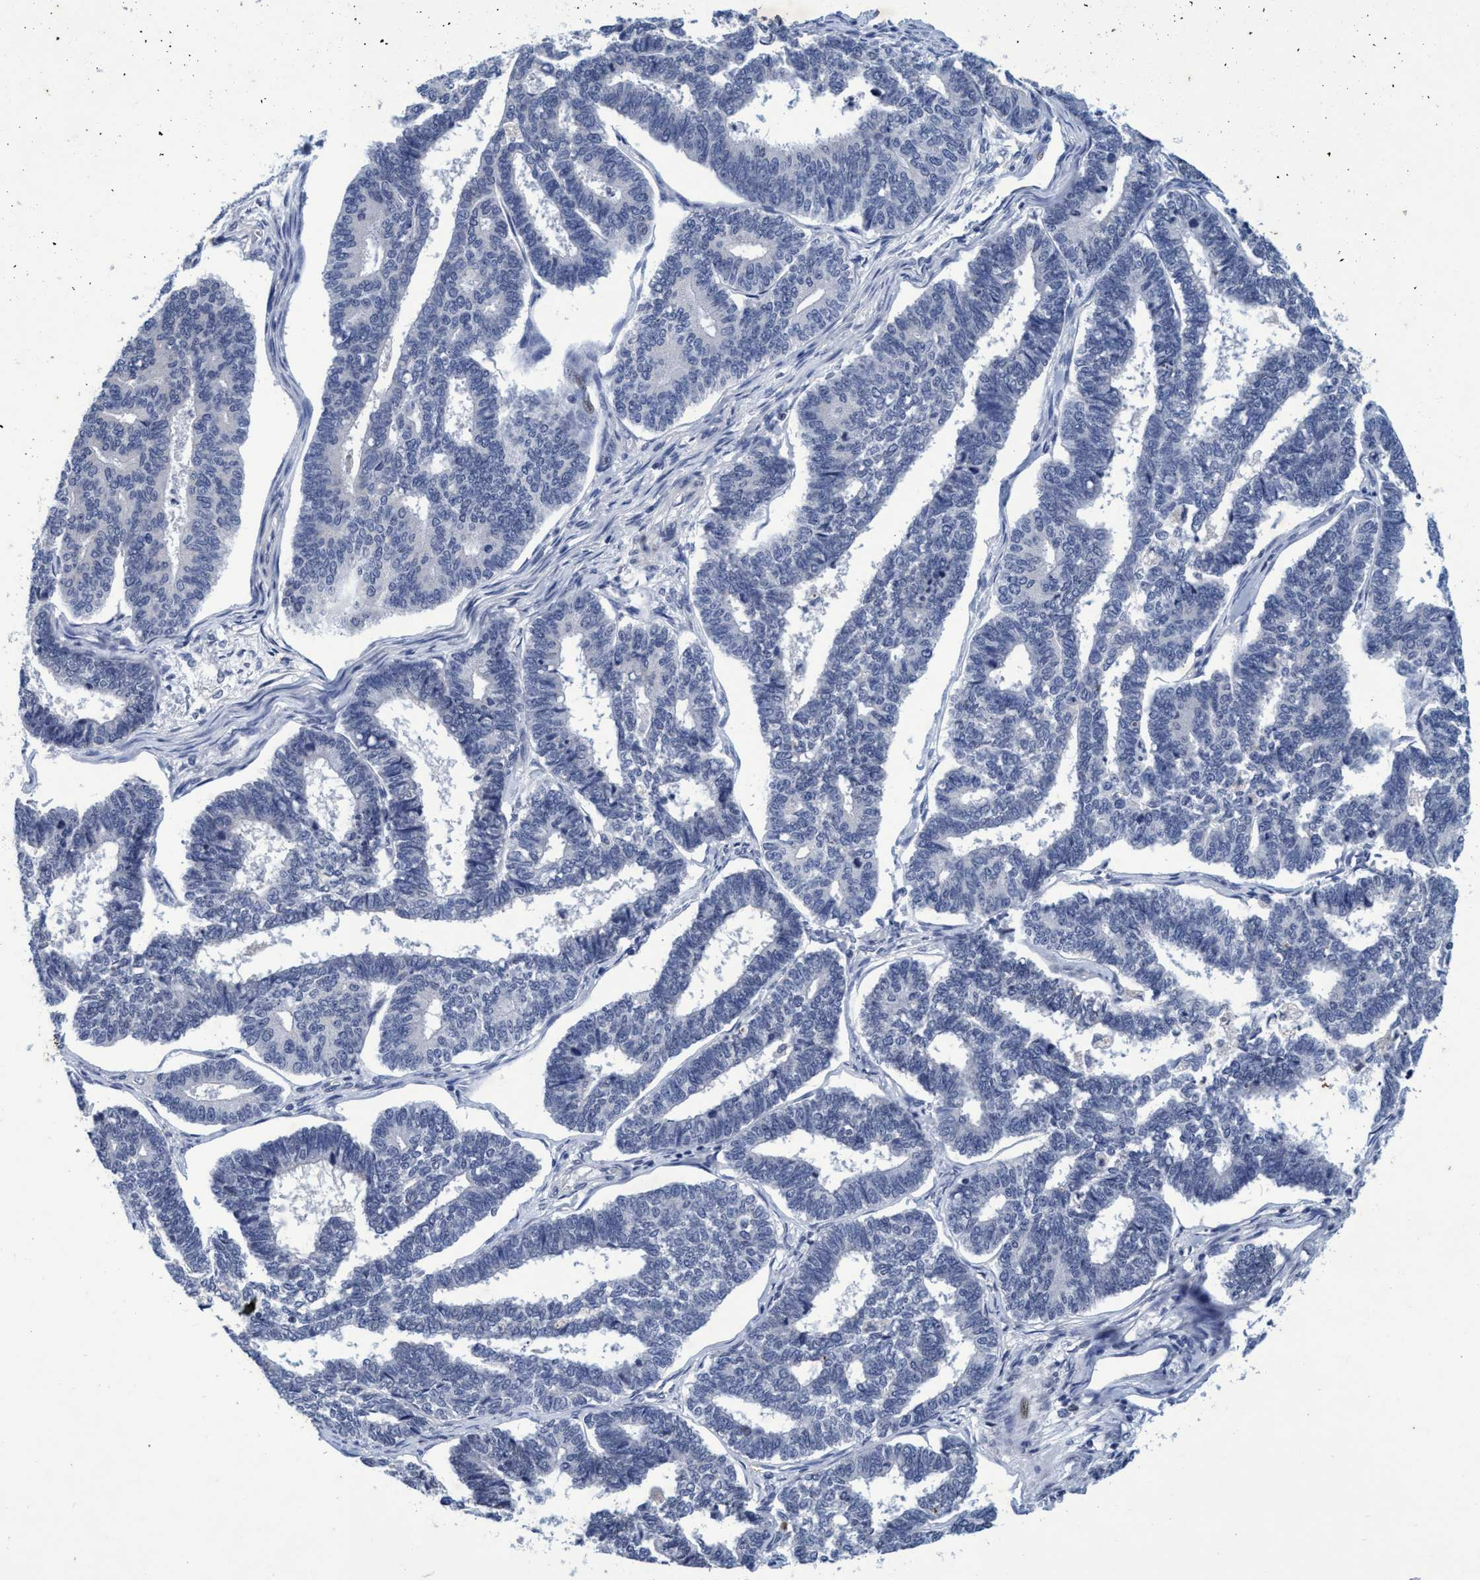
{"staining": {"intensity": "negative", "quantity": "none", "location": "none"}, "tissue": "endometrial cancer", "cell_type": "Tumor cells", "image_type": "cancer", "snomed": [{"axis": "morphology", "description": "Adenocarcinoma, NOS"}, {"axis": "topography", "description": "Endometrium"}], "caption": "There is no significant positivity in tumor cells of endometrial cancer (adenocarcinoma).", "gene": "GRB14", "patient": {"sex": "female", "age": 70}}